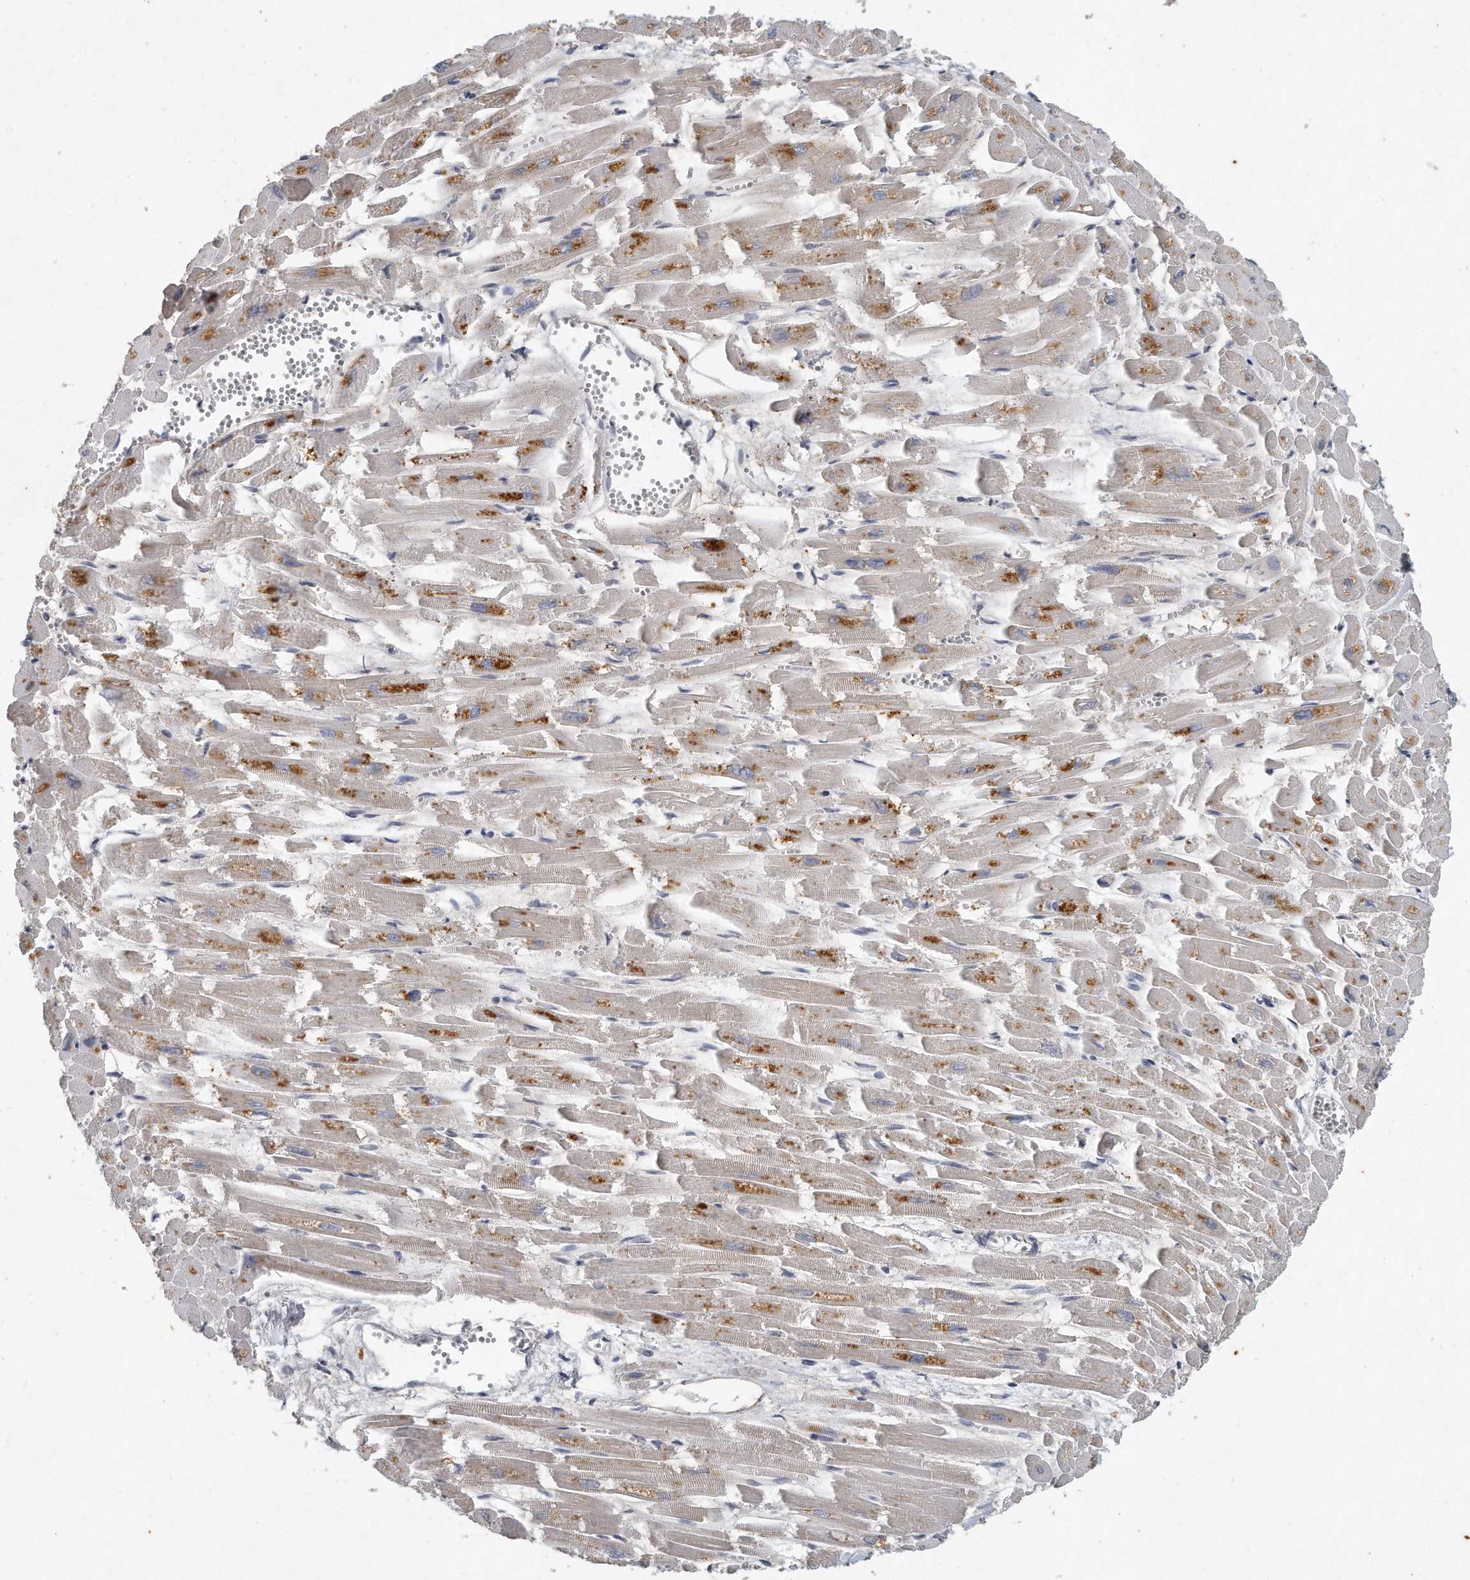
{"staining": {"intensity": "negative", "quantity": "none", "location": "none"}, "tissue": "heart muscle", "cell_type": "Cardiomyocytes", "image_type": "normal", "snomed": [{"axis": "morphology", "description": "Normal tissue, NOS"}, {"axis": "topography", "description": "Heart"}], "caption": "The histopathology image demonstrates no significant expression in cardiomyocytes of heart muscle.", "gene": "CAMK1", "patient": {"sex": "male", "age": 54}}